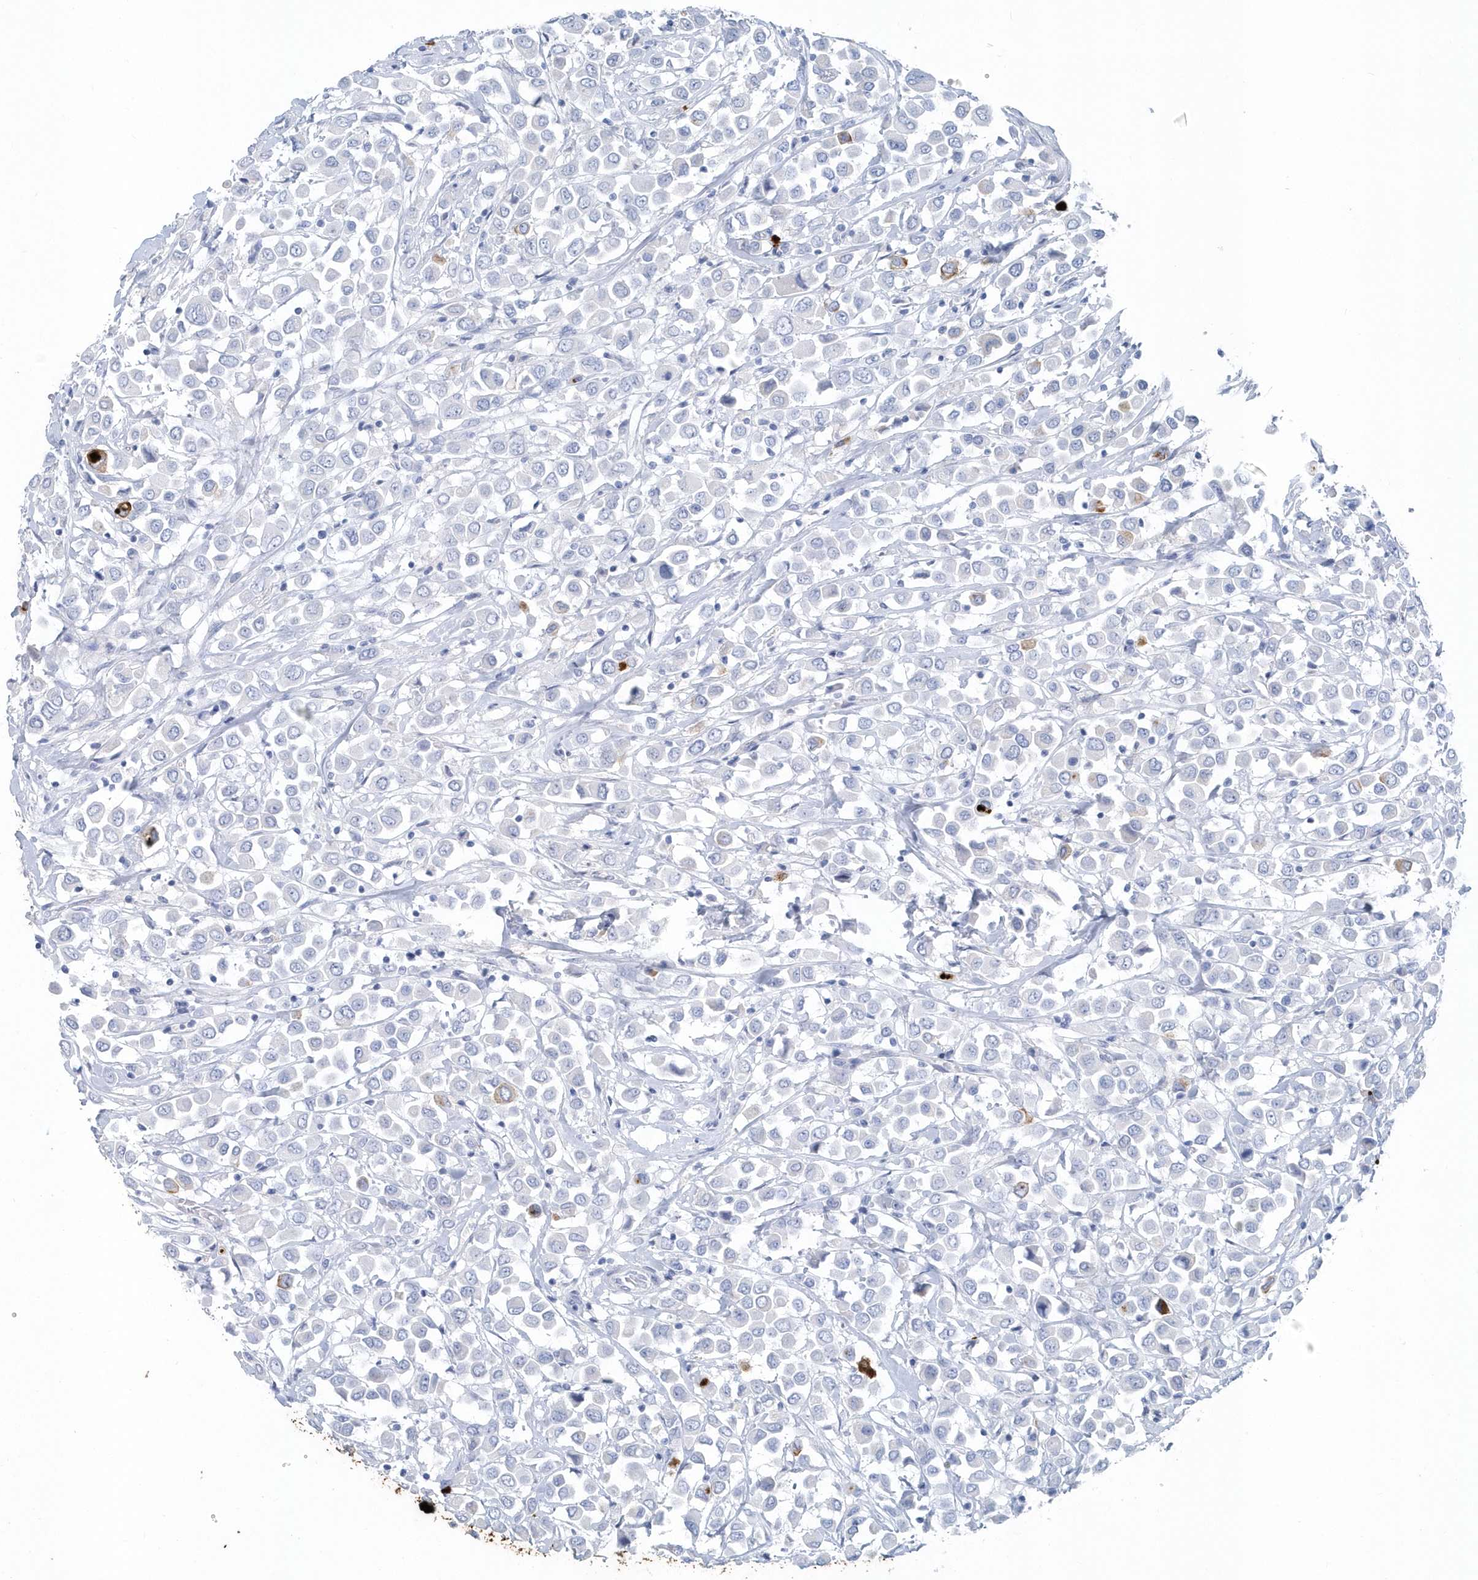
{"staining": {"intensity": "negative", "quantity": "none", "location": "none"}, "tissue": "breast cancer", "cell_type": "Tumor cells", "image_type": "cancer", "snomed": [{"axis": "morphology", "description": "Duct carcinoma"}, {"axis": "topography", "description": "Breast"}], "caption": "This is a image of immunohistochemistry staining of breast cancer, which shows no staining in tumor cells.", "gene": "JCHAIN", "patient": {"sex": "female", "age": 61}}